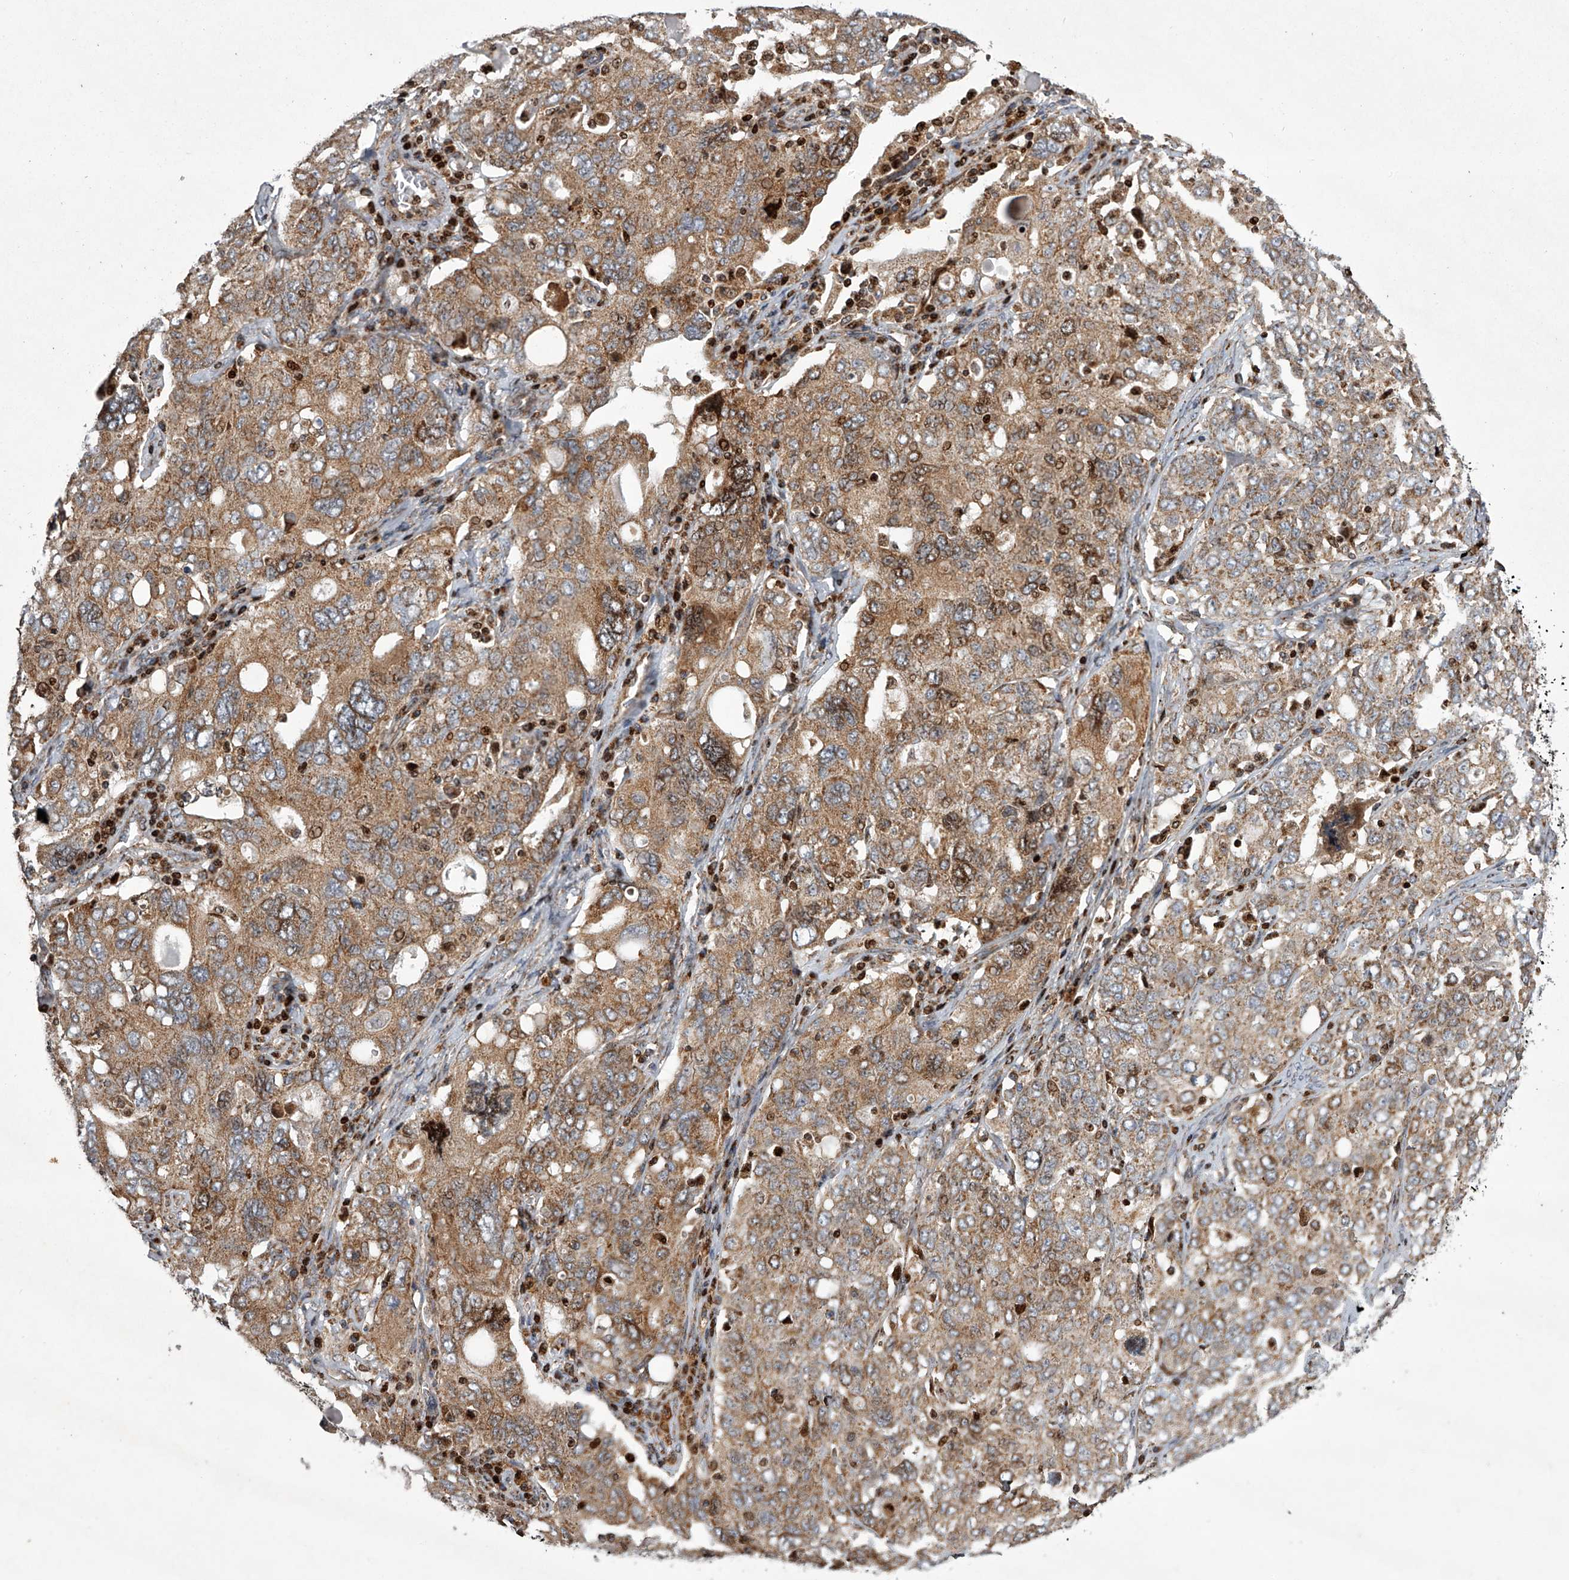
{"staining": {"intensity": "moderate", "quantity": ">75%", "location": "cytoplasmic/membranous"}, "tissue": "ovarian cancer", "cell_type": "Tumor cells", "image_type": "cancer", "snomed": [{"axis": "morphology", "description": "Carcinoma, endometroid"}, {"axis": "topography", "description": "Ovary"}], "caption": "About >75% of tumor cells in human ovarian cancer demonstrate moderate cytoplasmic/membranous protein positivity as visualized by brown immunohistochemical staining.", "gene": "STRADA", "patient": {"sex": "female", "age": 62}}